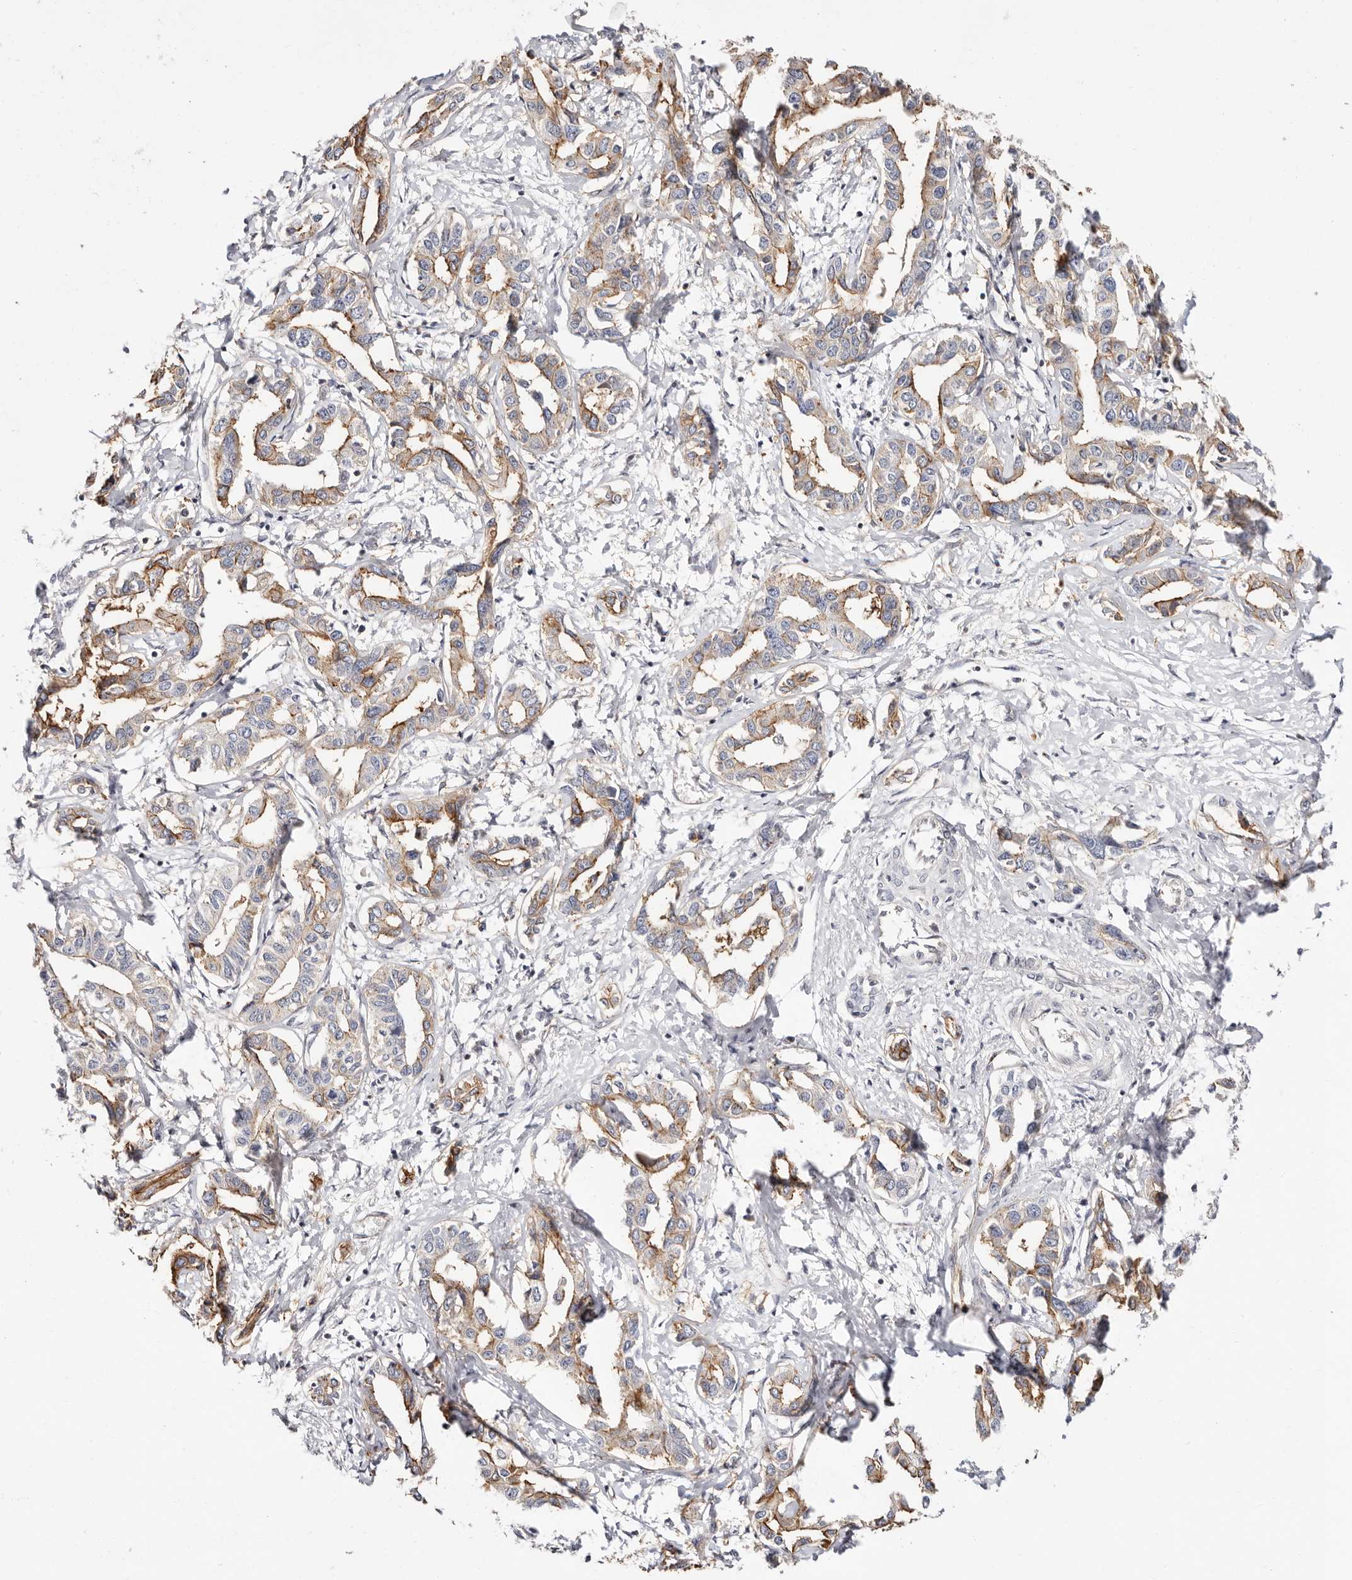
{"staining": {"intensity": "moderate", "quantity": ">75%", "location": "cytoplasmic/membranous"}, "tissue": "liver cancer", "cell_type": "Tumor cells", "image_type": "cancer", "snomed": [{"axis": "morphology", "description": "Cholangiocarcinoma"}, {"axis": "topography", "description": "Liver"}], "caption": "Immunohistochemistry (IHC) (DAB) staining of human liver cancer (cholangiocarcinoma) shows moderate cytoplasmic/membranous protein expression in about >75% of tumor cells.", "gene": "STAT5A", "patient": {"sex": "male", "age": 59}}